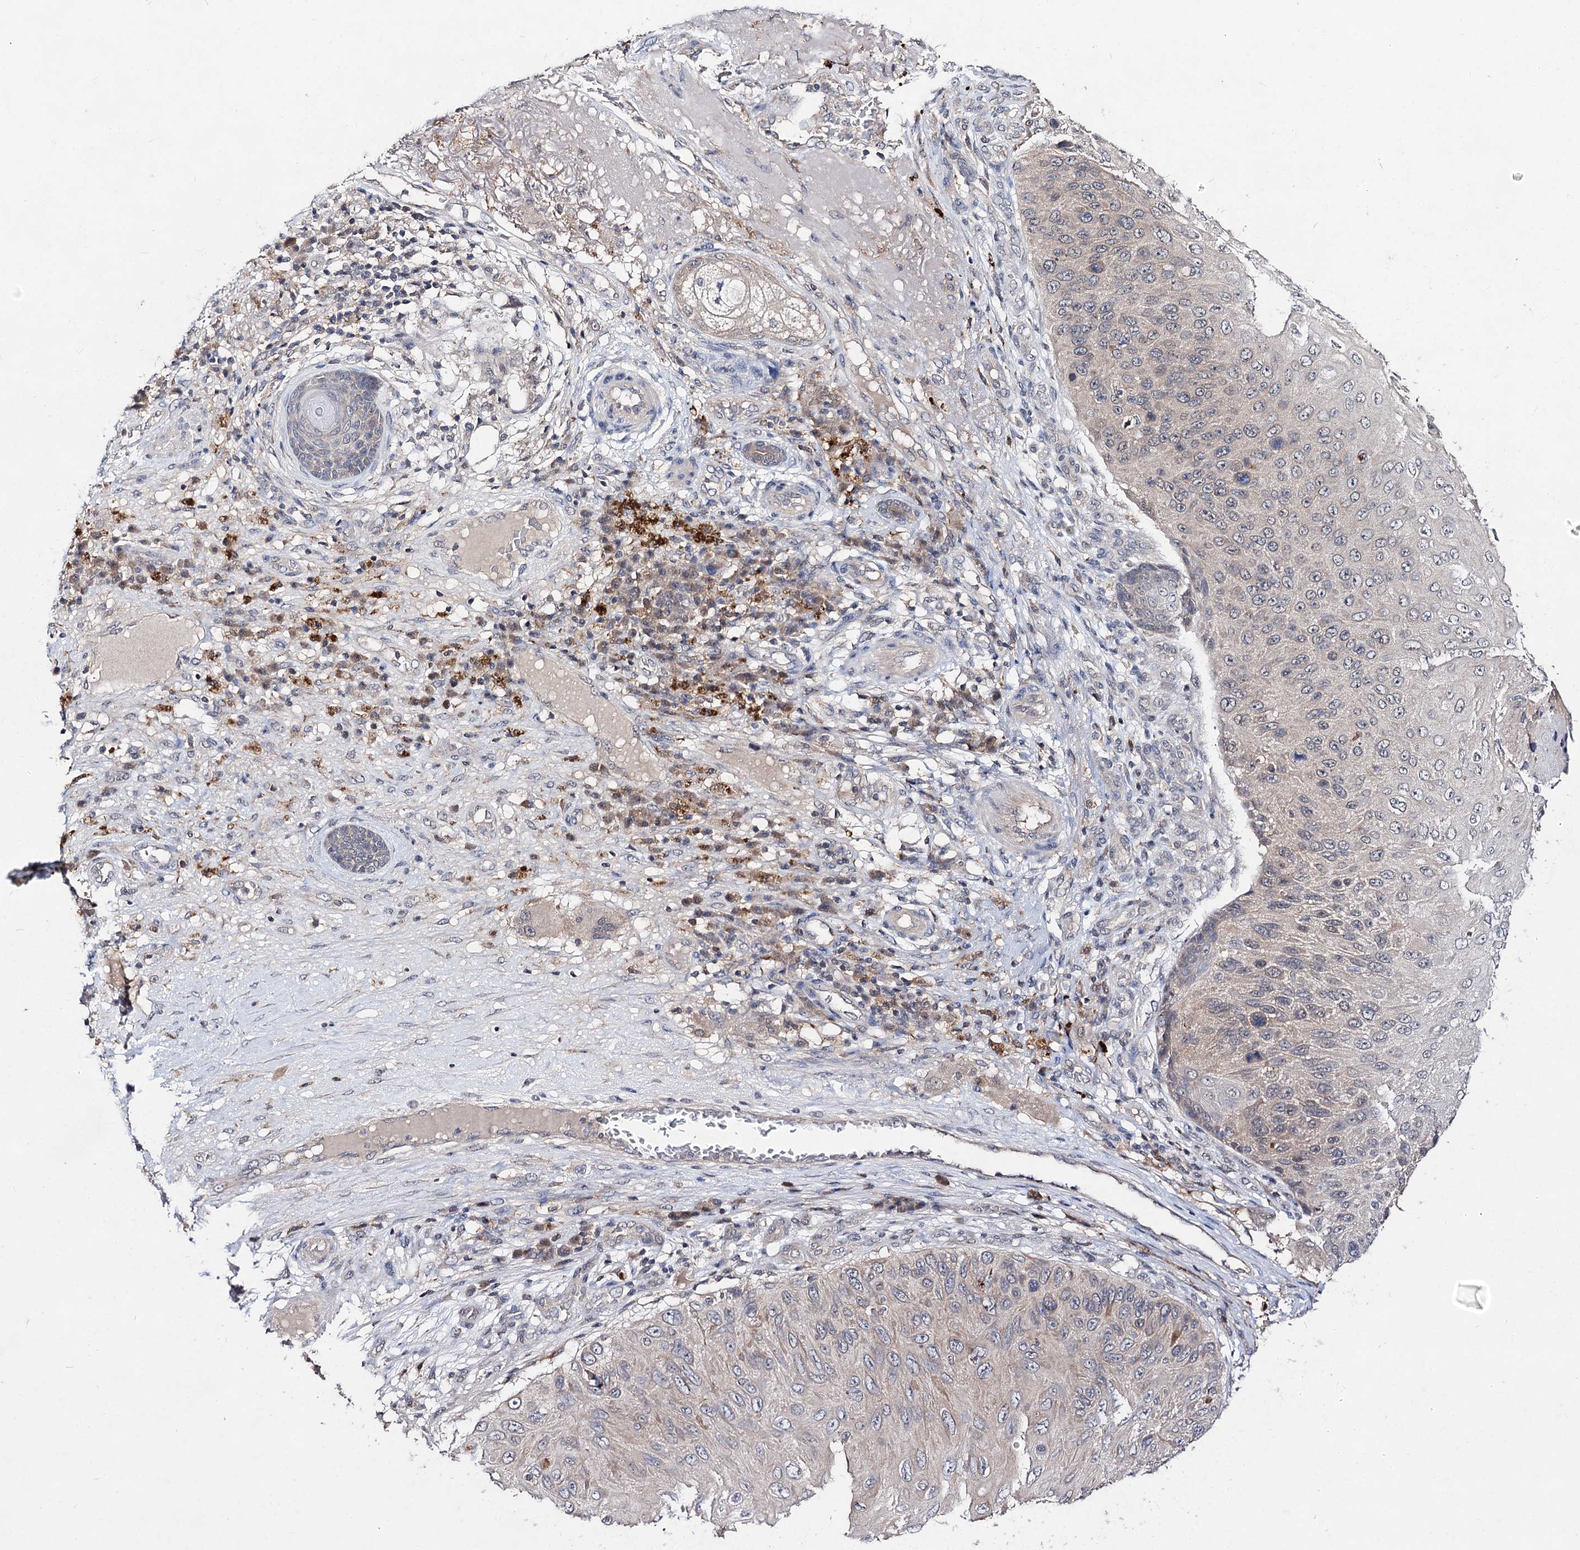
{"staining": {"intensity": "weak", "quantity": "<25%", "location": "cytoplasmic/membranous"}, "tissue": "skin cancer", "cell_type": "Tumor cells", "image_type": "cancer", "snomed": [{"axis": "morphology", "description": "Squamous cell carcinoma, NOS"}, {"axis": "topography", "description": "Skin"}], "caption": "Immunohistochemistry (IHC) of squamous cell carcinoma (skin) exhibits no positivity in tumor cells. The staining is performed using DAB (3,3'-diaminobenzidine) brown chromogen with nuclei counter-stained in using hematoxylin.", "gene": "ACTR6", "patient": {"sex": "female", "age": 88}}